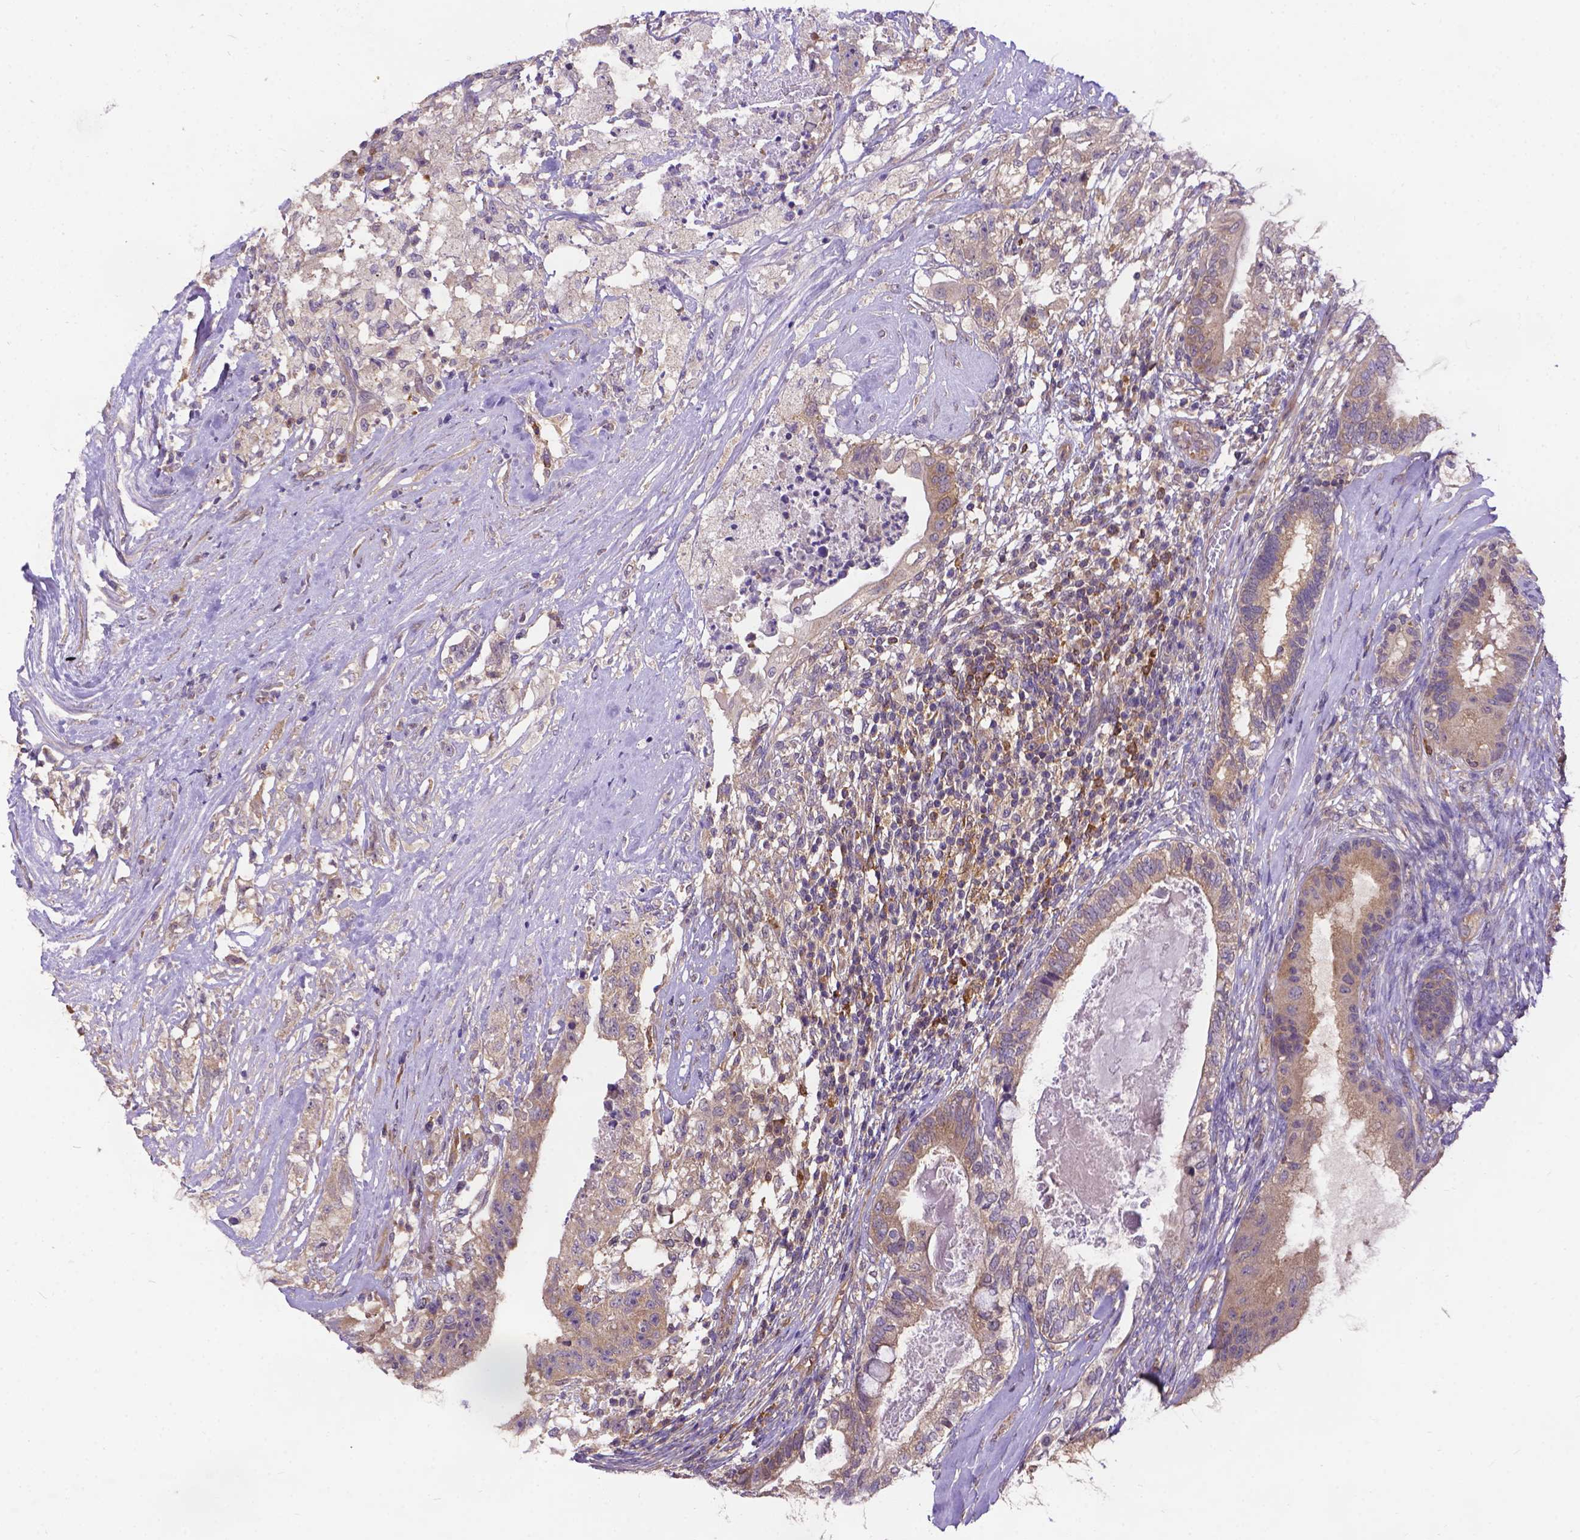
{"staining": {"intensity": "weak", "quantity": ">75%", "location": "cytoplasmic/membranous"}, "tissue": "testis cancer", "cell_type": "Tumor cells", "image_type": "cancer", "snomed": [{"axis": "morphology", "description": "Seminoma, NOS"}, {"axis": "morphology", "description": "Carcinoma, Embryonal, NOS"}, {"axis": "topography", "description": "Testis"}], "caption": "Human testis cancer stained with a protein marker exhibits weak staining in tumor cells.", "gene": "DENND6A", "patient": {"sex": "male", "age": 41}}